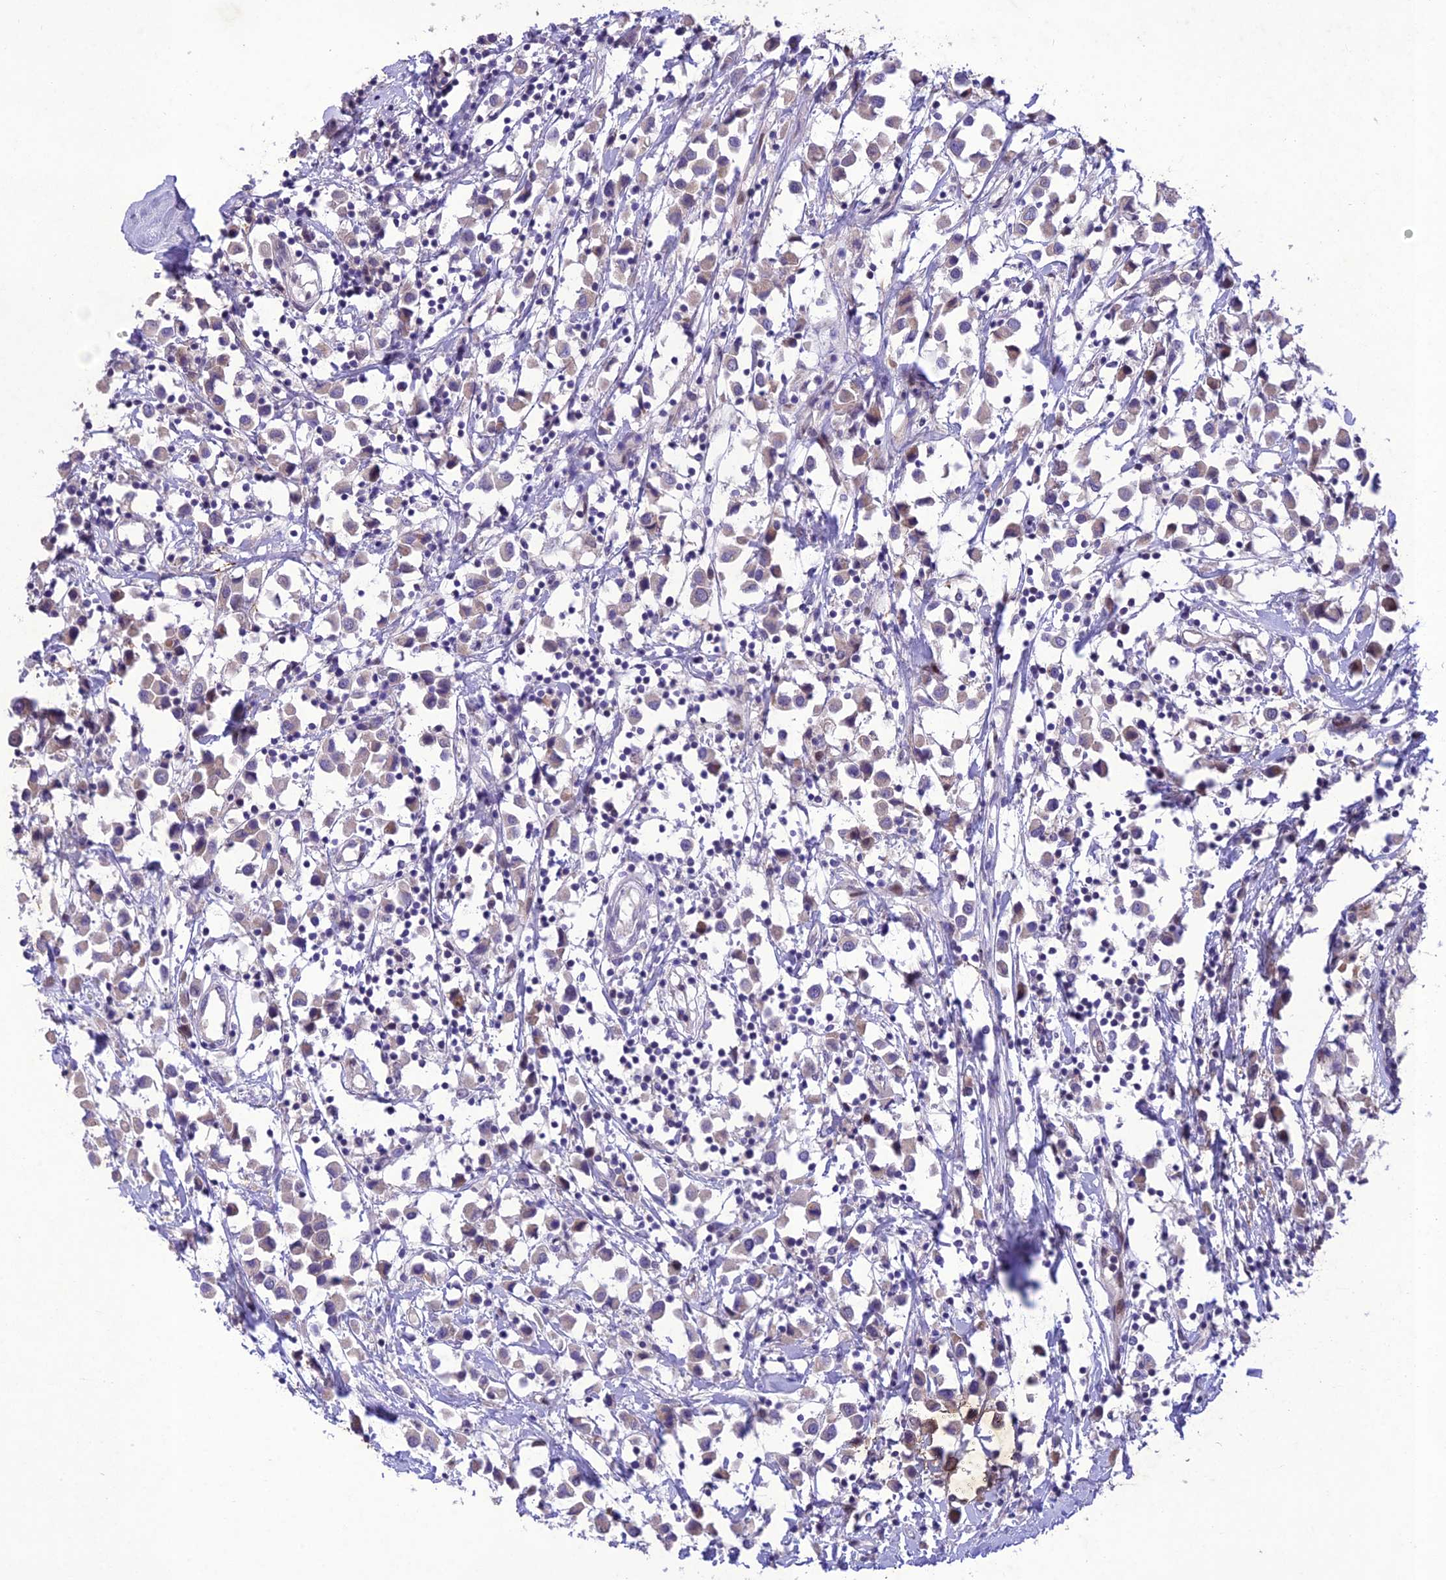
{"staining": {"intensity": "negative", "quantity": "none", "location": "none"}, "tissue": "breast cancer", "cell_type": "Tumor cells", "image_type": "cancer", "snomed": [{"axis": "morphology", "description": "Duct carcinoma"}, {"axis": "topography", "description": "Breast"}], "caption": "An image of breast cancer (intraductal carcinoma) stained for a protein exhibits no brown staining in tumor cells.", "gene": "ANKRD52", "patient": {"sex": "female", "age": 61}}